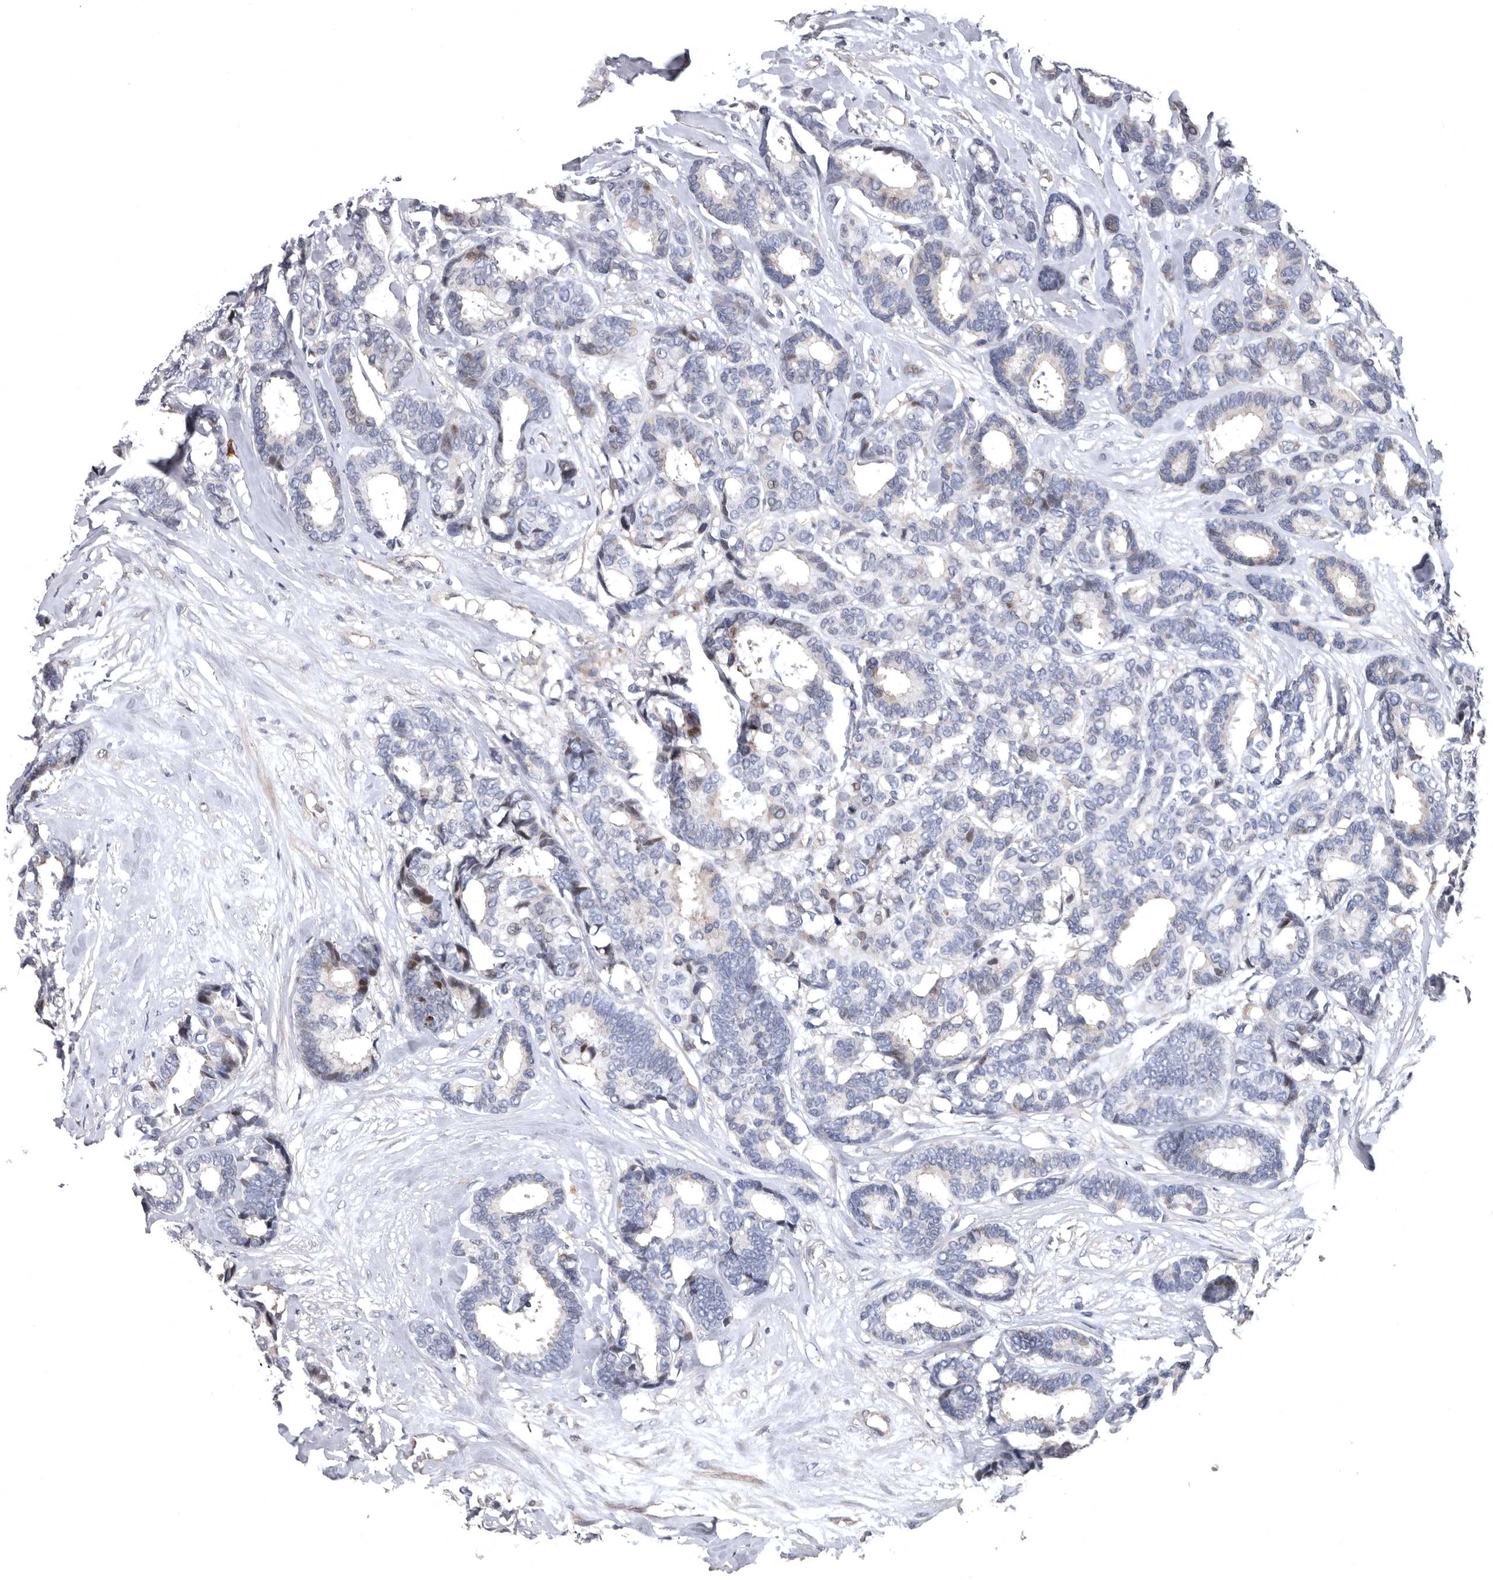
{"staining": {"intensity": "negative", "quantity": "none", "location": "none"}, "tissue": "breast cancer", "cell_type": "Tumor cells", "image_type": "cancer", "snomed": [{"axis": "morphology", "description": "Duct carcinoma"}, {"axis": "topography", "description": "Breast"}], "caption": "This micrograph is of breast invasive ductal carcinoma stained with IHC to label a protein in brown with the nuclei are counter-stained blue. There is no expression in tumor cells.", "gene": "RNF217", "patient": {"sex": "female", "age": 87}}